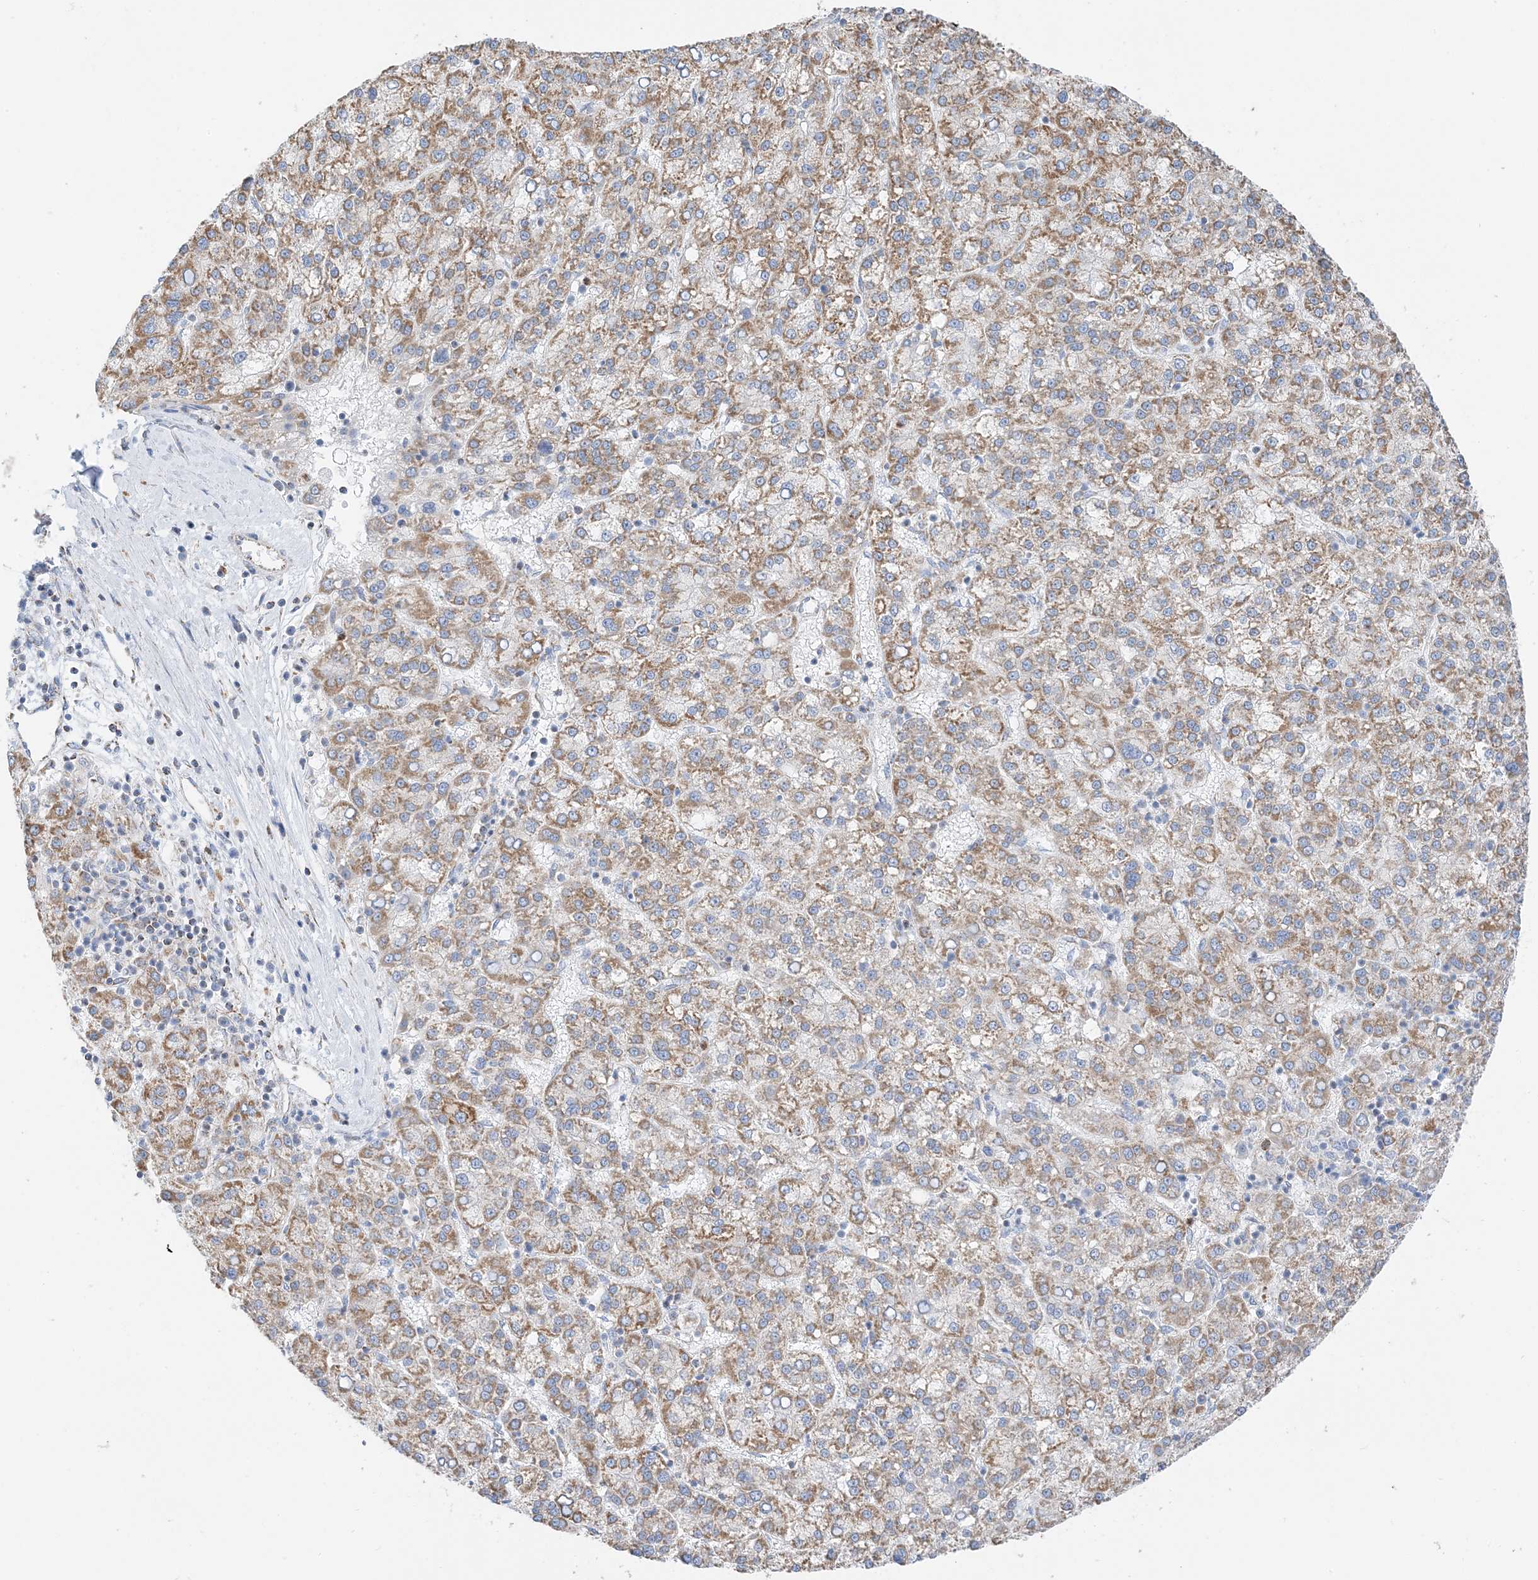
{"staining": {"intensity": "moderate", "quantity": ">75%", "location": "cytoplasmic/membranous"}, "tissue": "liver cancer", "cell_type": "Tumor cells", "image_type": "cancer", "snomed": [{"axis": "morphology", "description": "Carcinoma, Hepatocellular, NOS"}, {"axis": "topography", "description": "Liver"}], "caption": "A brown stain shows moderate cytoplasmic/membranous positivity of a protein in liver hepatocellular carcinoma tumor cells.", "gene": "CAPN13", "patient": {"sex": "female", "age": 58}}